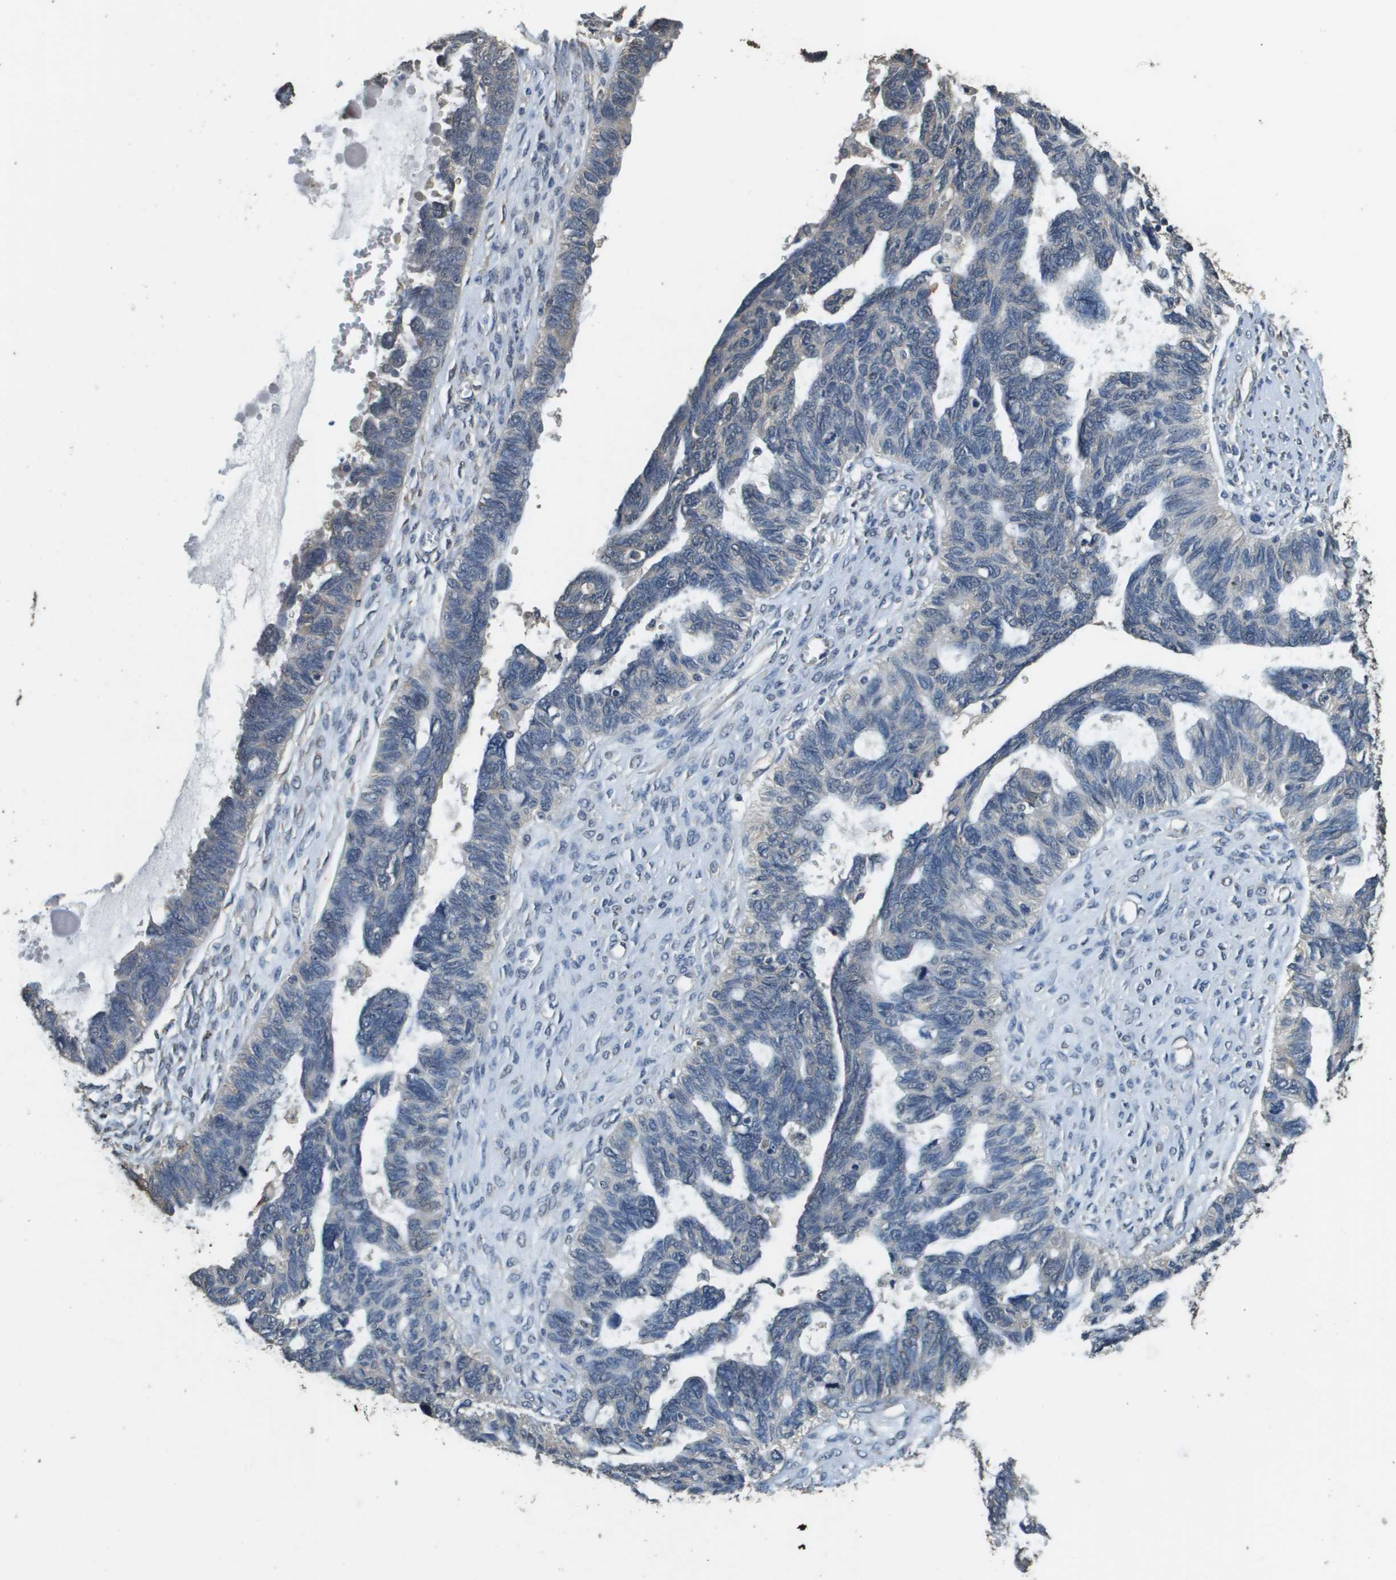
{"staining": {"intensity": "negative", "quantity": "none", "location": "none"}, "tissue": "ovarian cancer", "cell_type": "Tumor cells", "image_type": "cancer", "snomed": [{"axis": "morphology", "description": "Cystadenocarcinoma, serous, NOS"}, {"axis": "topography", "description": "Ovary"}], "caption": "Immunohistochemical staining of human serous cystadenocarcinoma (ovarian) exhibits no significant staining in tumor cells.", "gene": "RAB6B", "patient": {"sex": "female", "age": 79}}